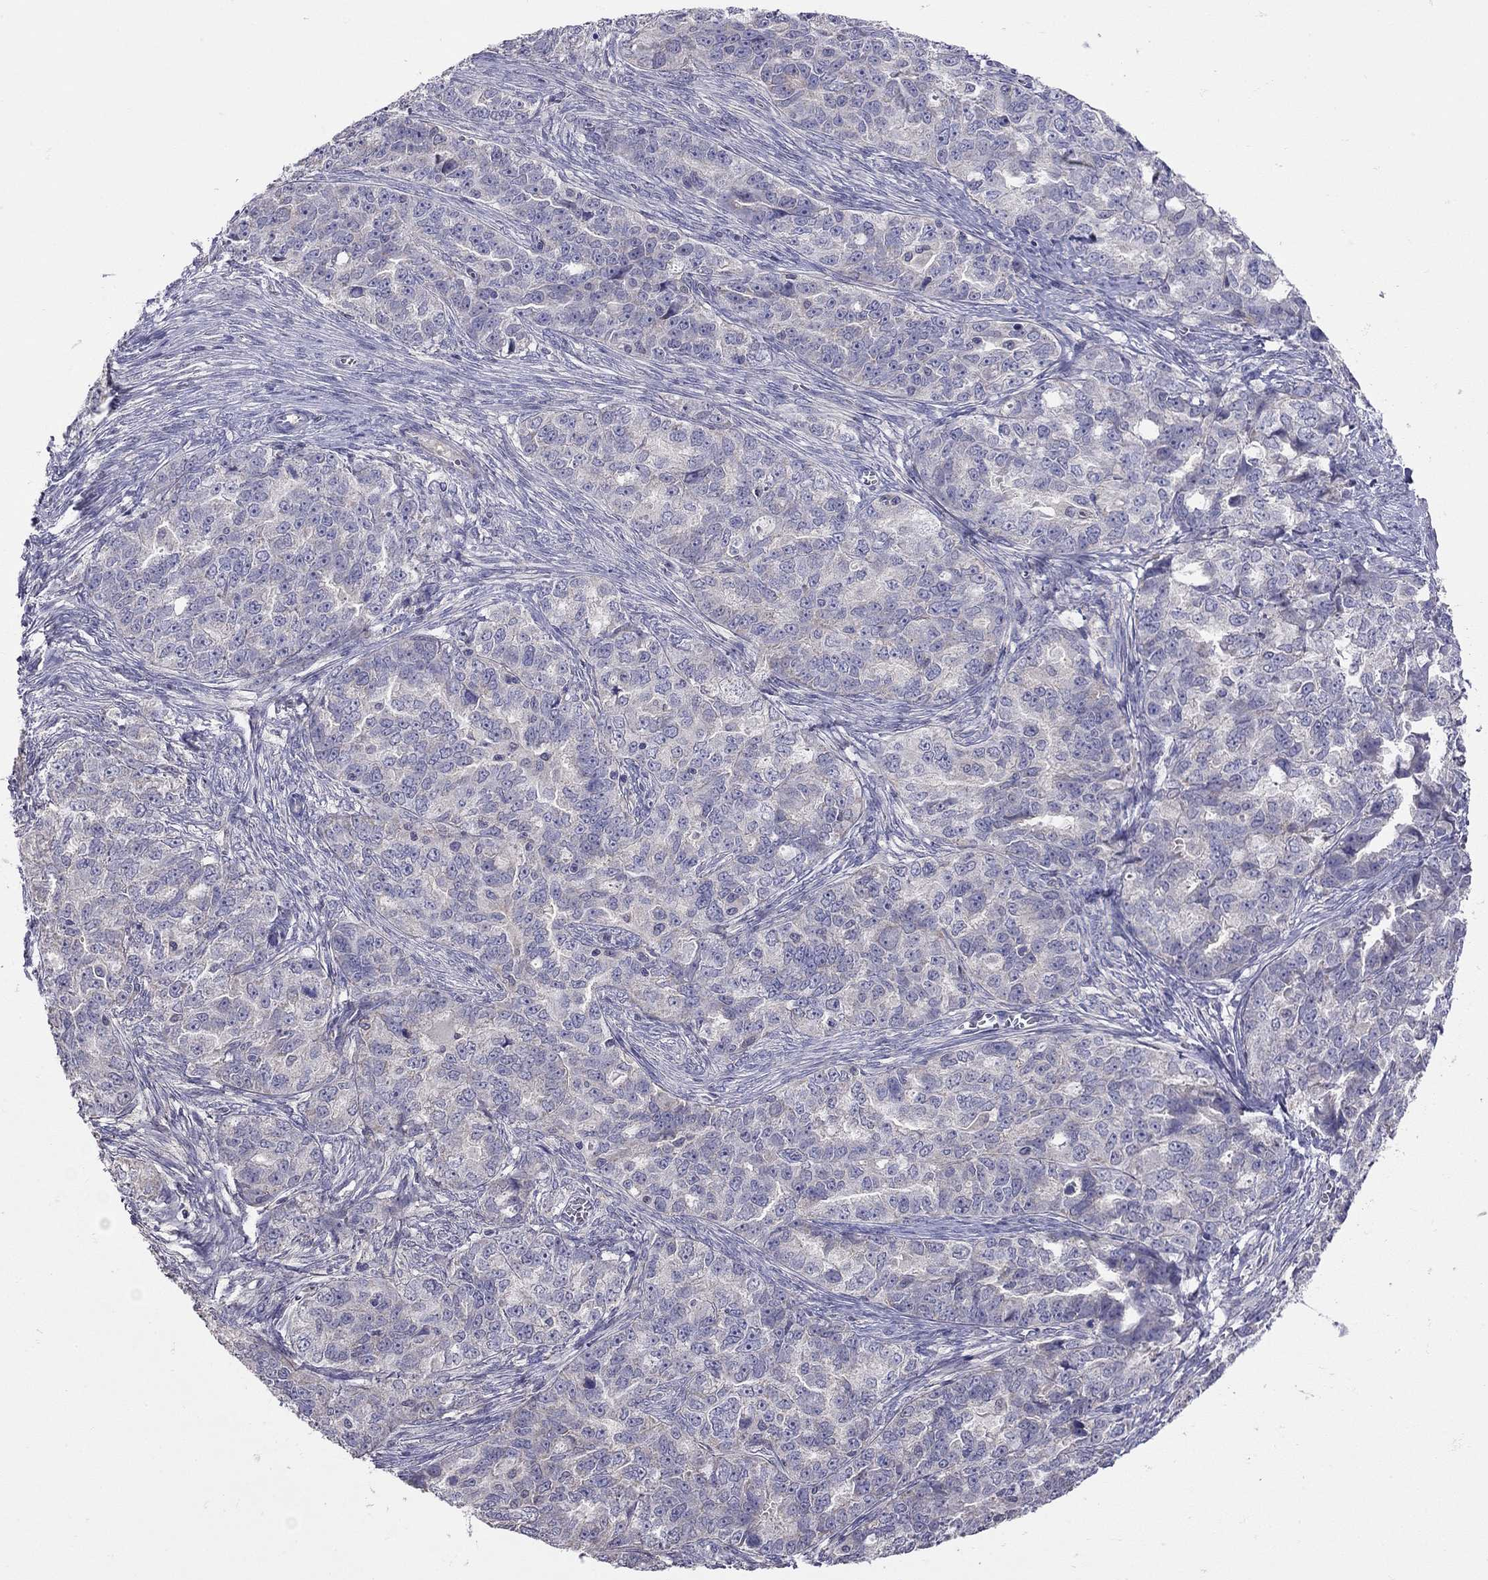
{"staining": {"intensity": "negative", "quantity": "none", "location": "none"}, "tissue": "ovarian cancer", "cell_type": "Tumor cells", "image_type": "cancer", "snomed": [{"axis": "morphology", "description": "Cystadenocarcinoma, serous, NOS"}, {"axis": "topography", "description": "Ovary"}], "caption": "A histopathology image of human serous cystadenocarcinoma (ovarian) is negative for staining in tumor cells.", "gene": "RTP5", "patient": {"sex": "female", "age": 51}}